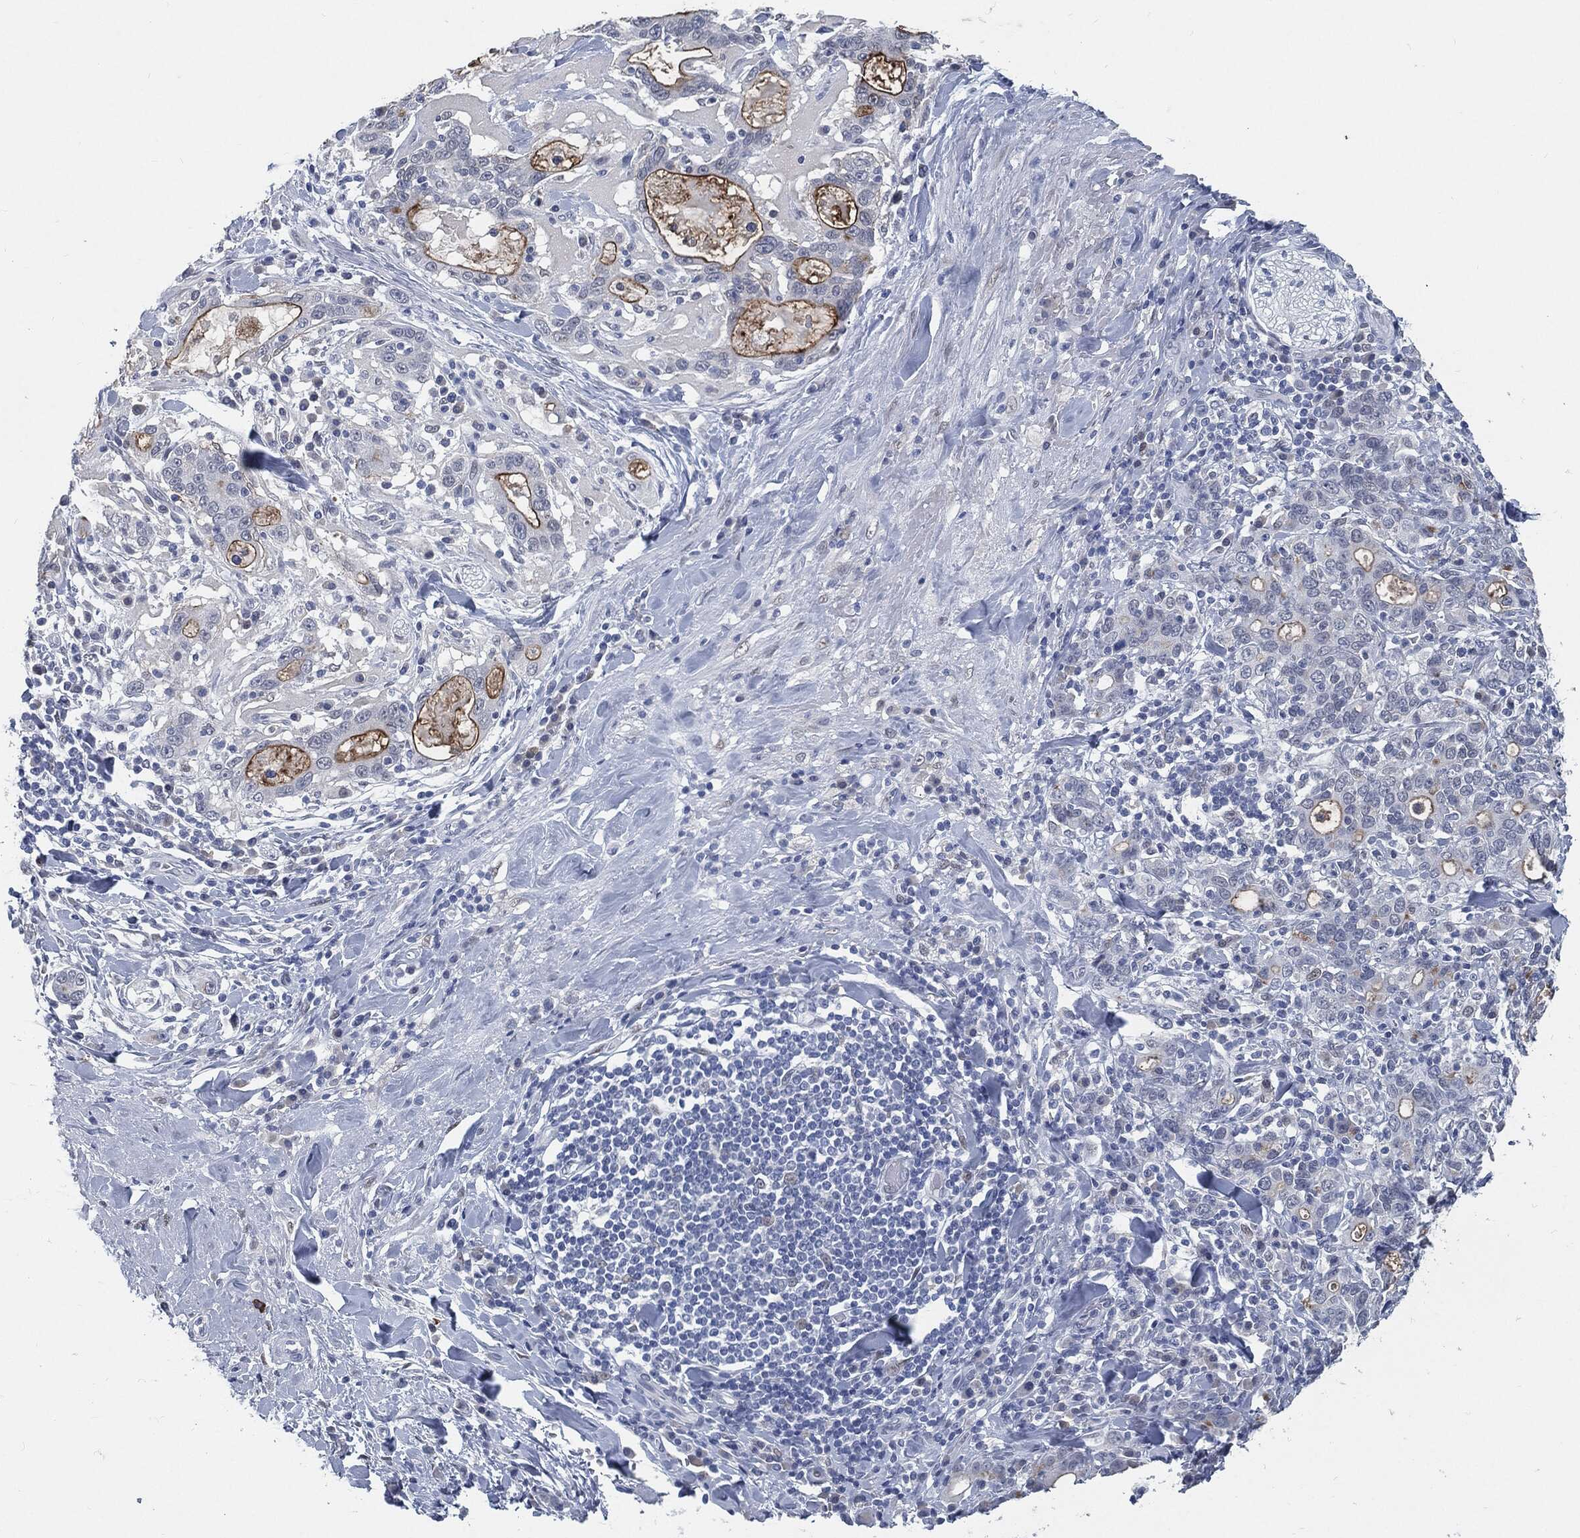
{"staining": {"intensity": "strong", "quantity": "<25%", "location": "cytoplasmic/membranous"}, "tissue": "stomach cancer", "cell_type": "Tumor cells", "image_type": "cancer", "snomed": [{"axis": "morphology", "description": "Adenocarcinoma, NOS"}, {"axis": "topography", "description": "Stomach"}], "caption": "A brown stain highlights strong cytoplasmic/membranous staining of a protein in human adenocarcinoma (stomach) tumor cells.", "gene": "PROM1", "patient": {"sex": "male", "age": 79}}